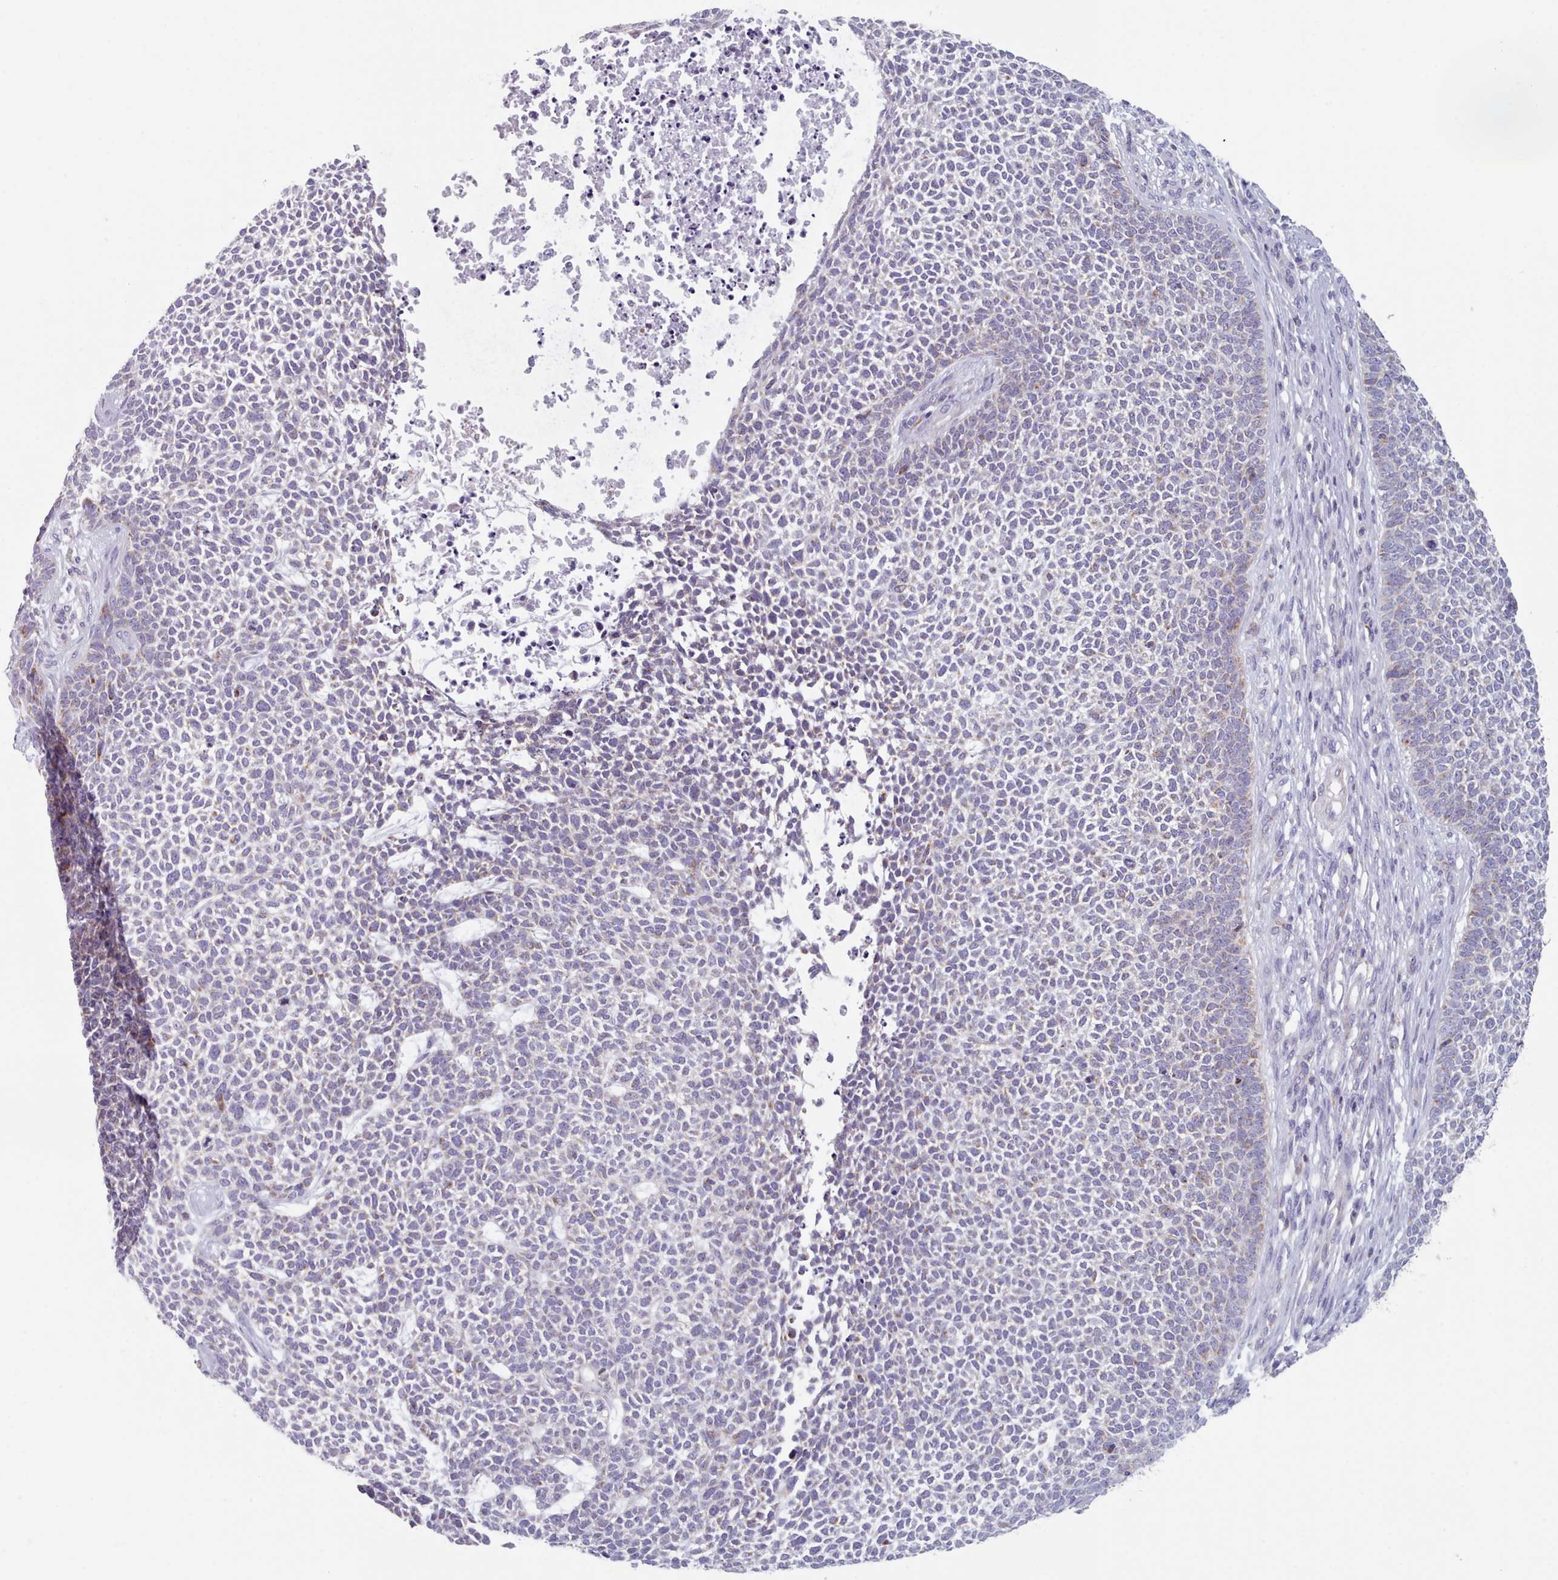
{"staining": {"intensity": "moderate", "quantity": "<25%", "location": "cytoplasmic/membranous"}, "tissue": "skin cancer", "cell_type": "Tumor cells", "image_type": "cancer", "snomed": [{"axis": "morphology", "description": "Basal cell carcinoma"}, {"axis": "topography", "description": "Skin"}], "caption": "This is a photomicrograph of immunohistochemistry (IHC) staining of skin basal cell carcinoma, which shows moderate expression in the cytoplasmic/membranous of tumor cells.", "gene": "FAM170B", "patient": {"sex": "female", "age": 84}}